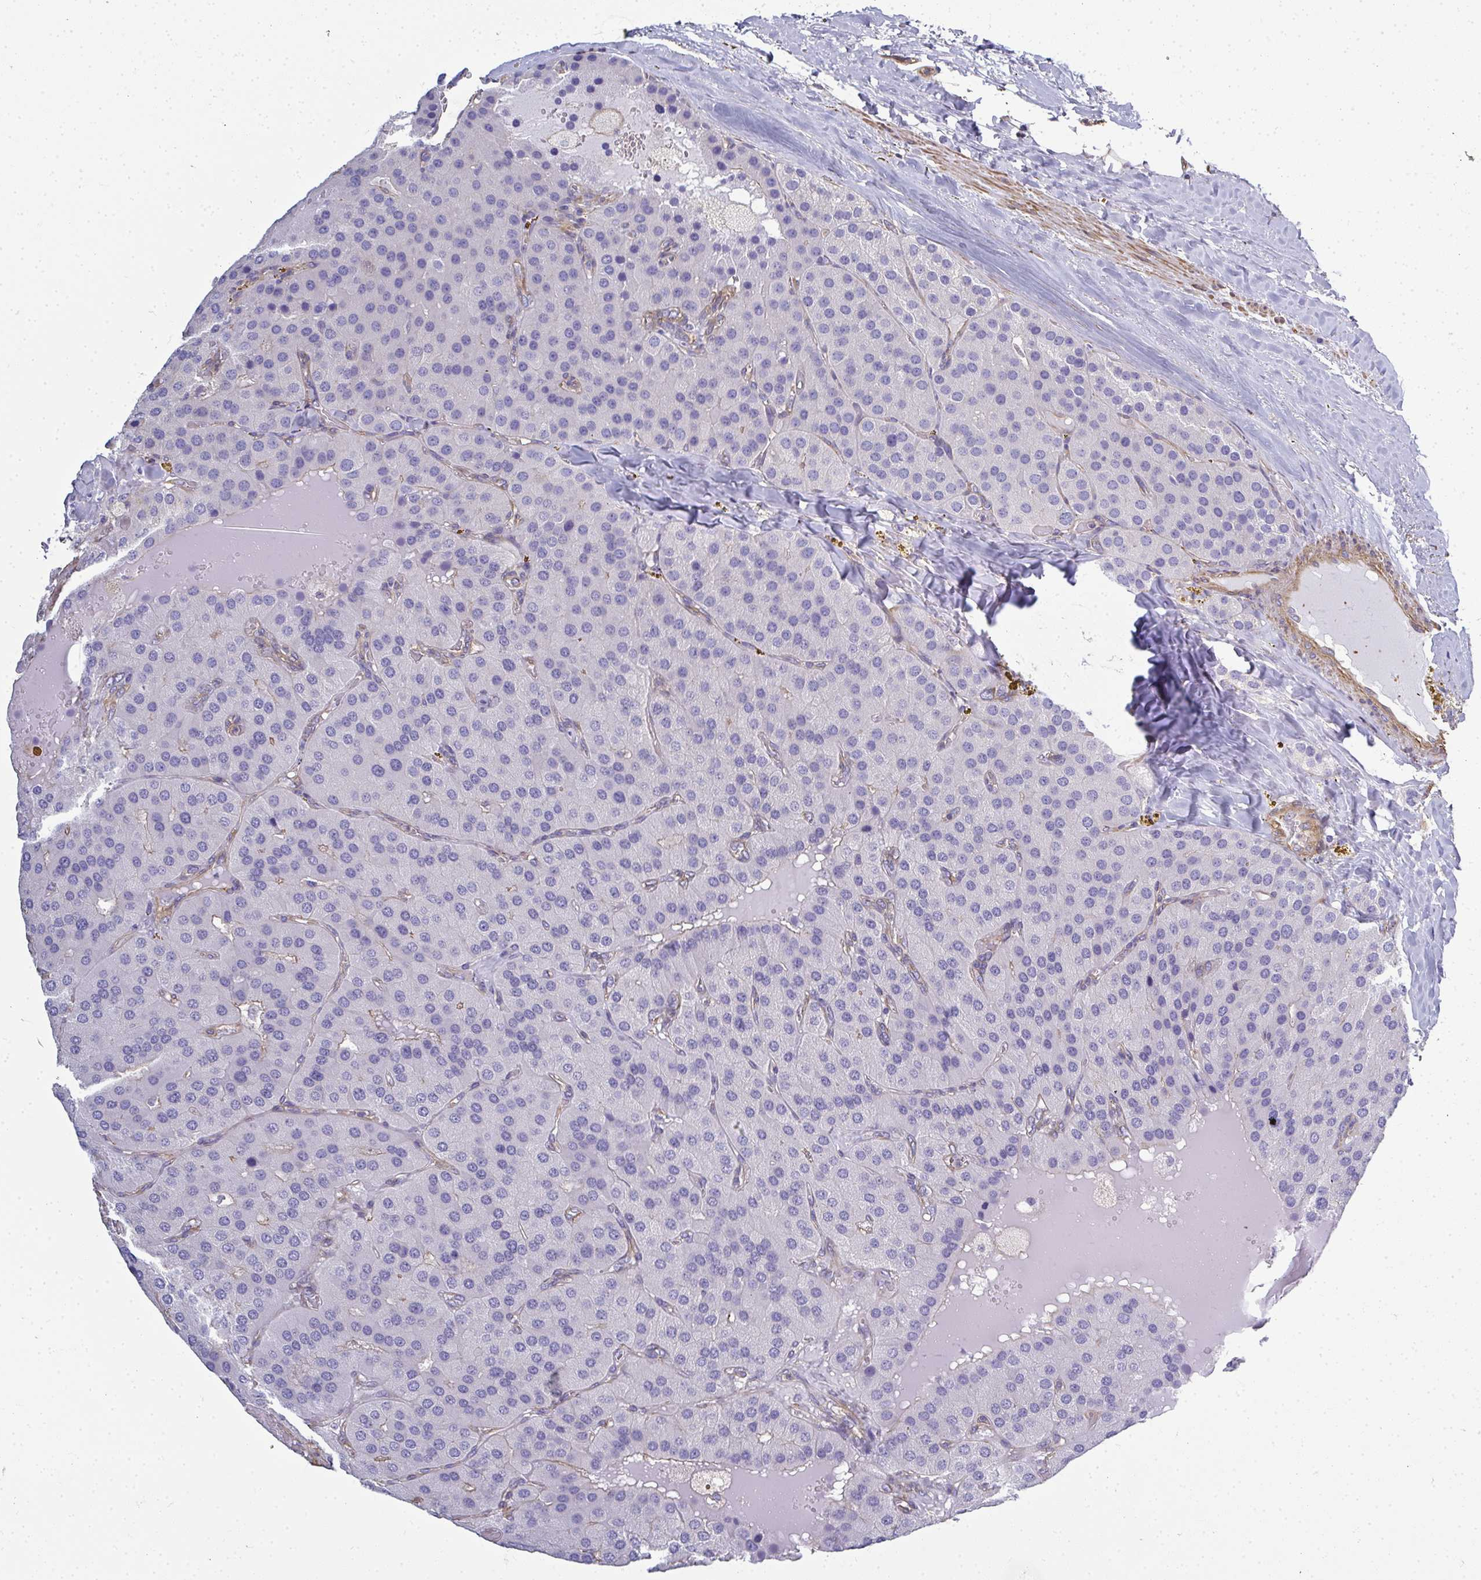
{"staining": {"intensity": "negative", "quantity": "none", "location": "none"}, "tissue": "parathyroid gland", "cell_type": "Glandular cells", "image_type": "normal", "snomed": [{"axis": "morphology", "description": "Normal tissue, NOS"}, {"axis": "morphology", "description": "Adenoma, NOS"}, {"axis": "topography", "description": "Parathyroid gland"}], "caption": "DAB (3,3'-diaminobenzidine) immunohistochemical staining of normal parathyroid gland demonstrates no significant staining in glandular cells.", "gene": "MYL1", "patient": {"sex": "female", "age": 86}}